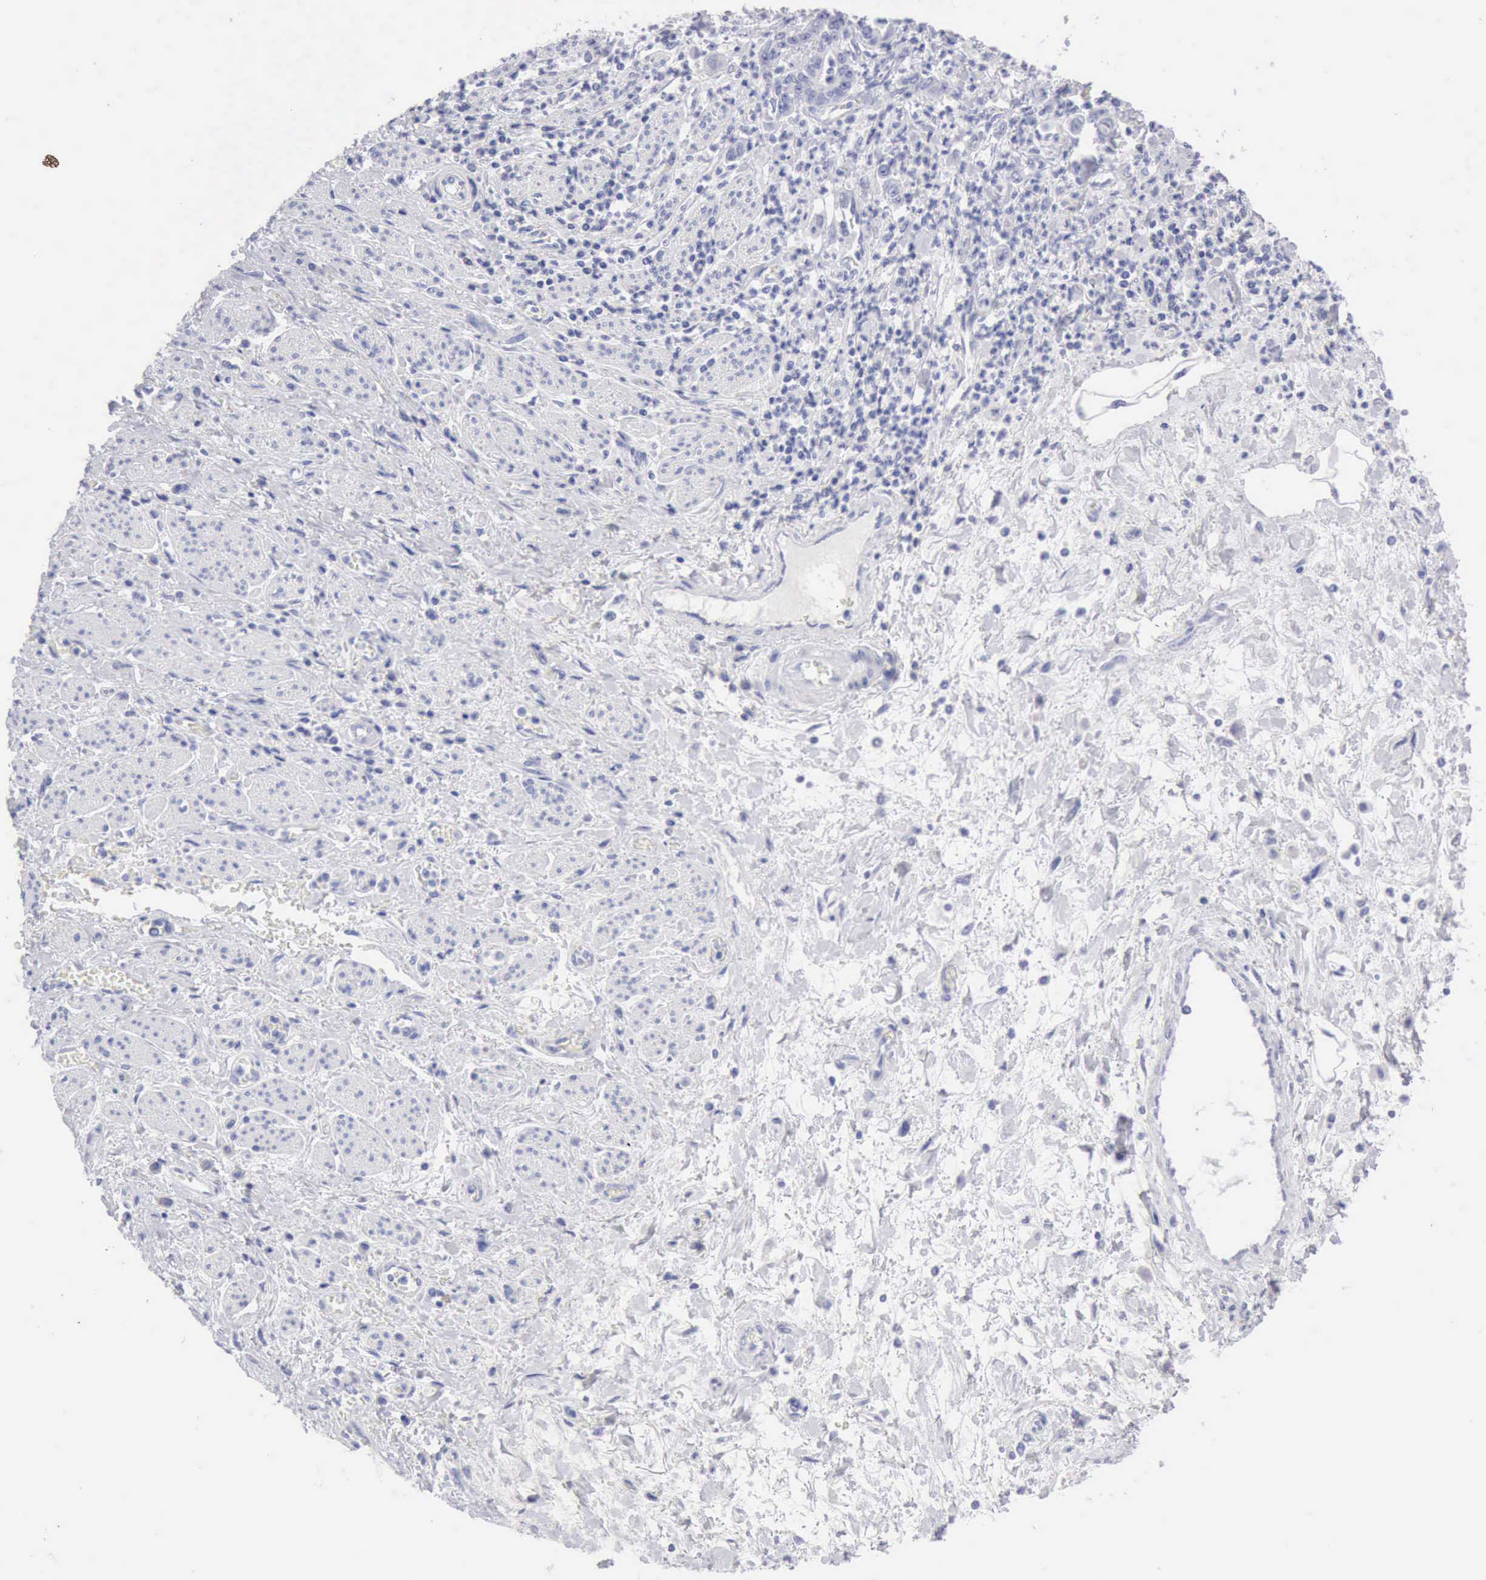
{"staining": {"intensity": "negative", "quantity": "none", "location": "none"}, "tissue": "stomach cancer", "cell_type": "Tumor cells", "image_type": "cancer", "snomed": [{"axis": "morphology", "description": "Adenocarcinoma, NOS"}, {"axis": "topography", "description": "Stomach"}], "caption": "Immunohistochemistry micrograph of neoplastic tissue: human adenocarcinoma (stomach) stained with DAB (3,3'-diaminobenzidine) demonstrates no significant protein expression in tumor cells. (Brightfield microscopy of DAB (3,3'-diaminobenzidine) IHC at high magnification).", "gene": "ANGEL1", "patient": {"sex": "female", "age": 76}}